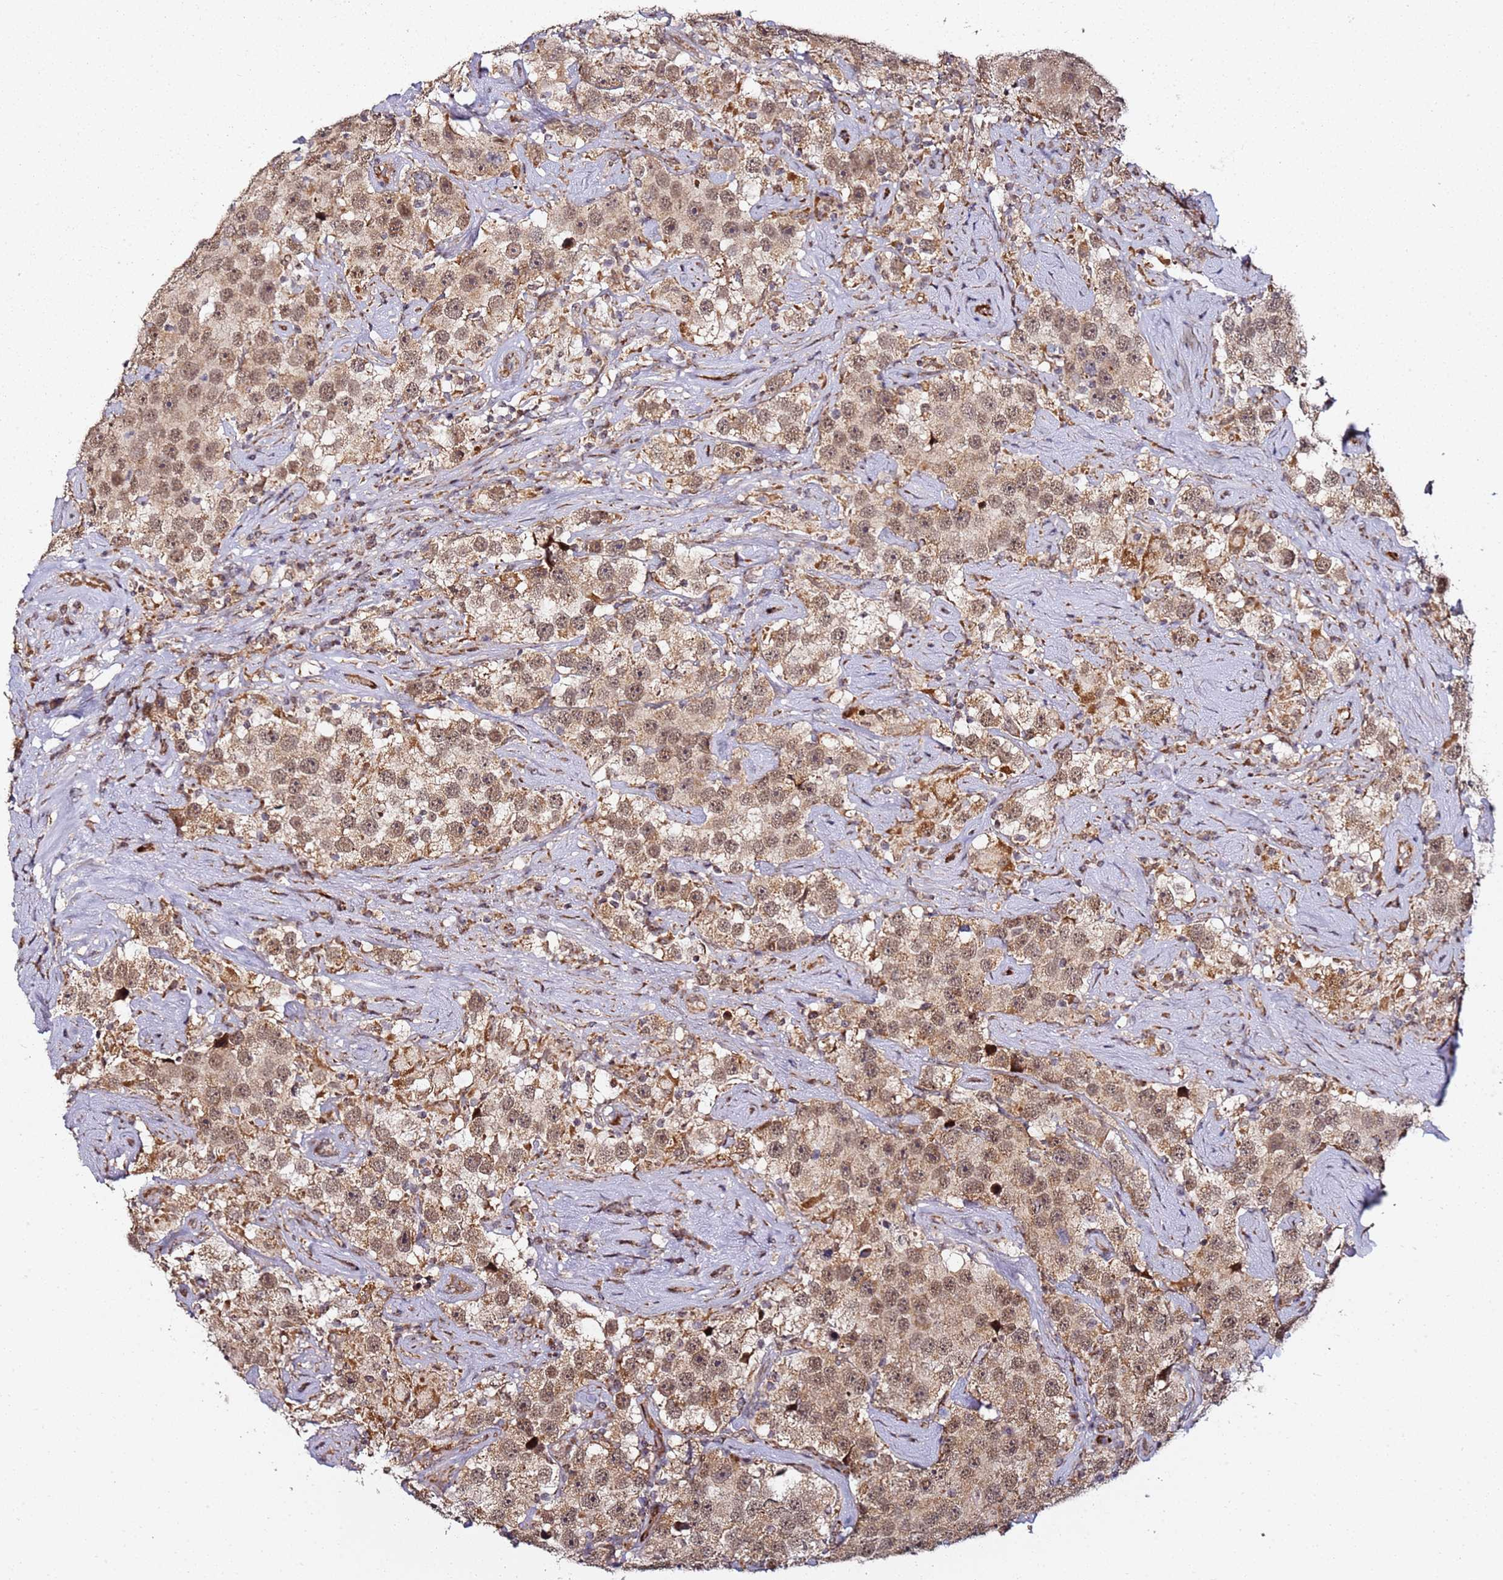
{"staining": {"intensity": "moderate", "quantity": ">75%", "location": "cytoplasmic/membranous,nuclear"}, "tissue": "testis cancer", "cell_type": "Tumor cells", "image_type": "cancer", "snomed": [{"axis": "morphology", "description": "Seminoma, NOS"}, {"axis": "topography", "description": "Testis"}], "caption": "Immunohistochemical staining of human testis seminoma displays medium levels of moderate cytoplasmic/membranous and nuclear protein staining in approximately >75% of tumor cells. (Stains: DAB (3,3'-diaminobenzidine) in brown, nuclei in blue, Microscopy: brightfield microscopy at high magnification).", "gene": "TP53AIP1", "patient": {"sex": "male", "age": 49}}